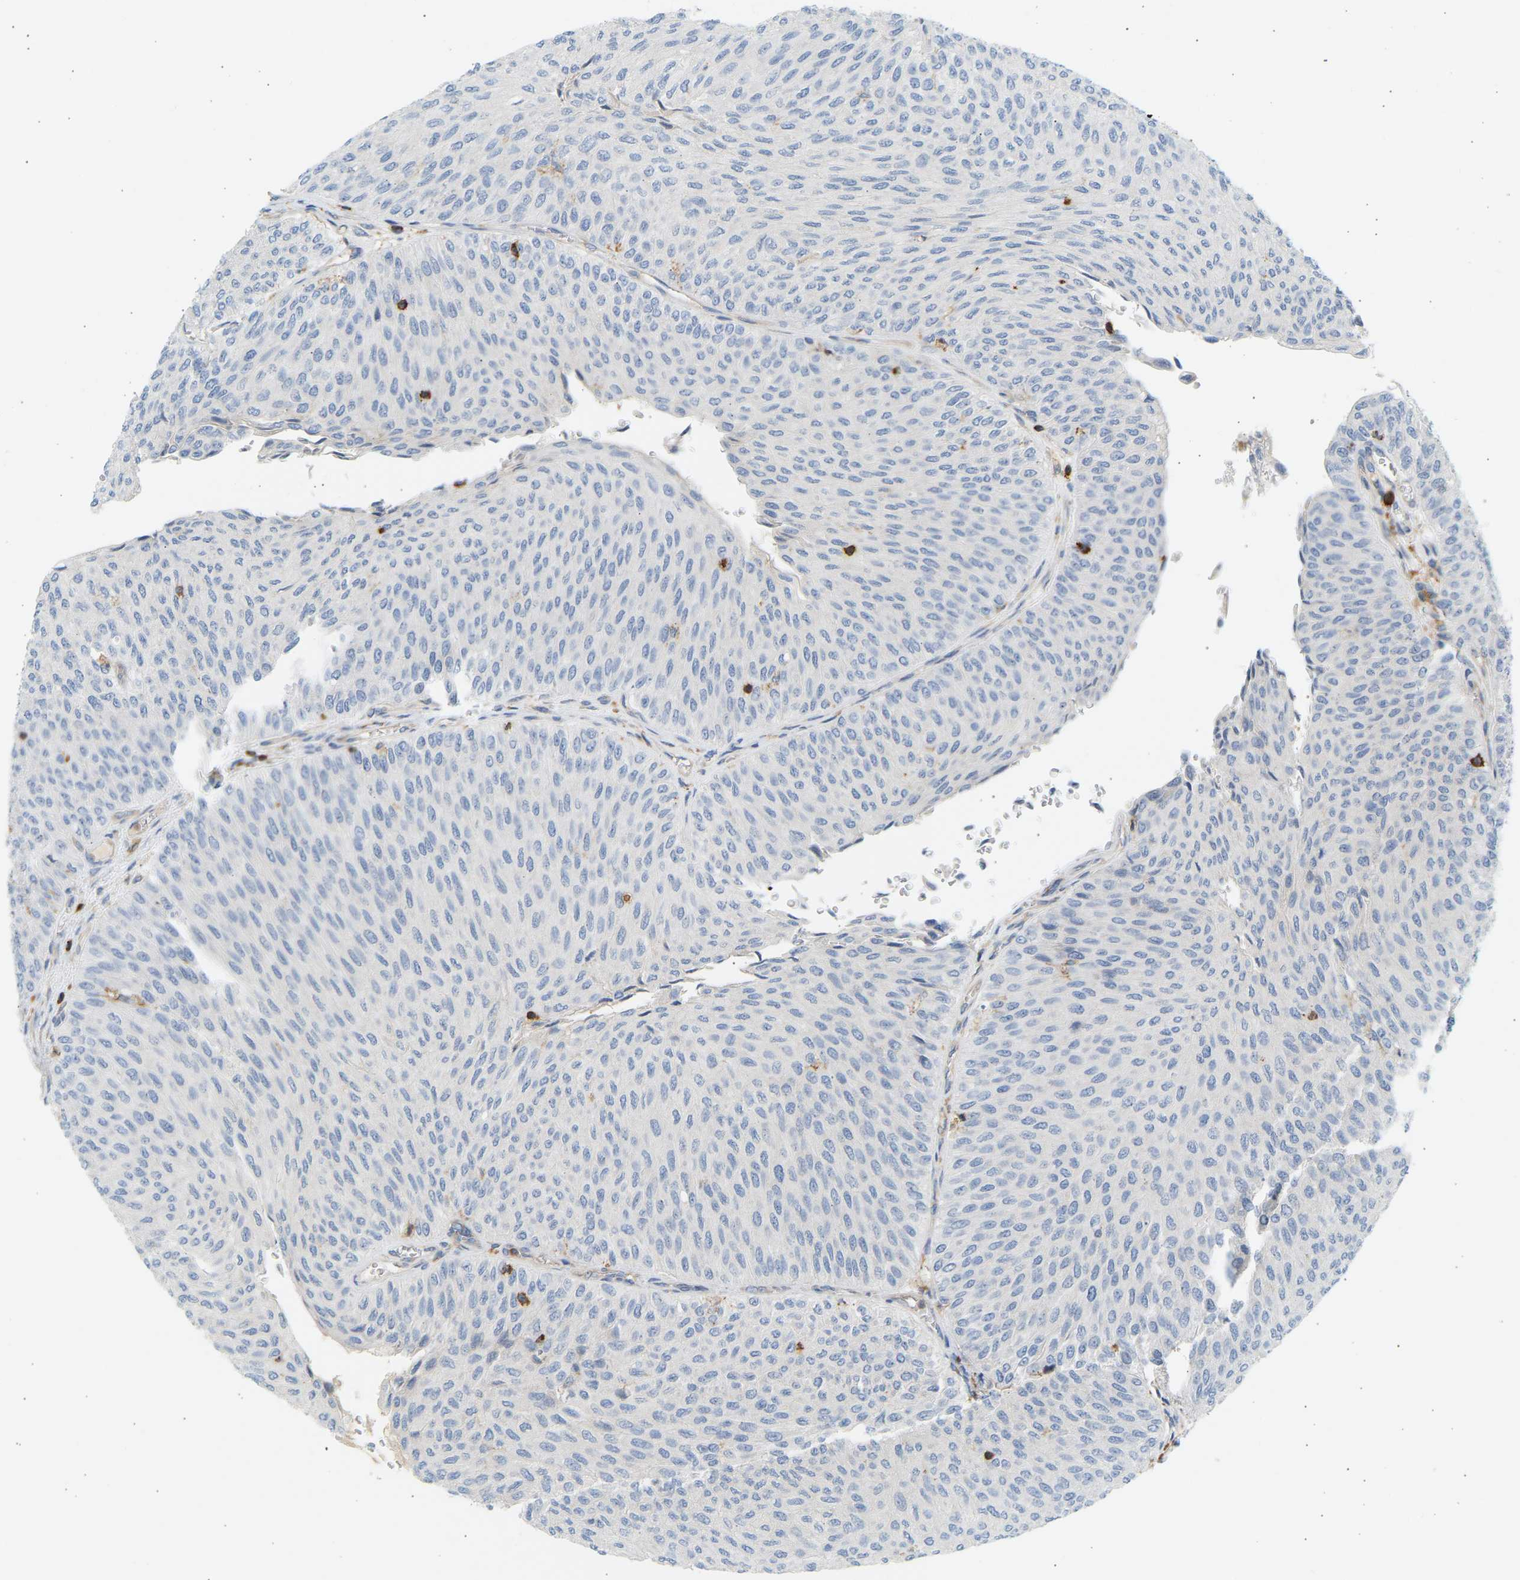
{"staining": {"intensity": "negative", "quantity": "none", "location": "none"}, "tissue": "urothelial cancer", "cell_type": "Tumor cells", "image_type": "cancer", "snomed": [{"axis": "morphology", "description": "Urothelial carcinoma, Low grade"}, {"axis": "topography", "description": "Urinary bladder"}], "caption": "Immunohistochemical staining of human urothelial cancer exhibits no significant staining in tumor cells.", "gene": "FNBP1", "patient": {"sex": "male", "age": 78}}